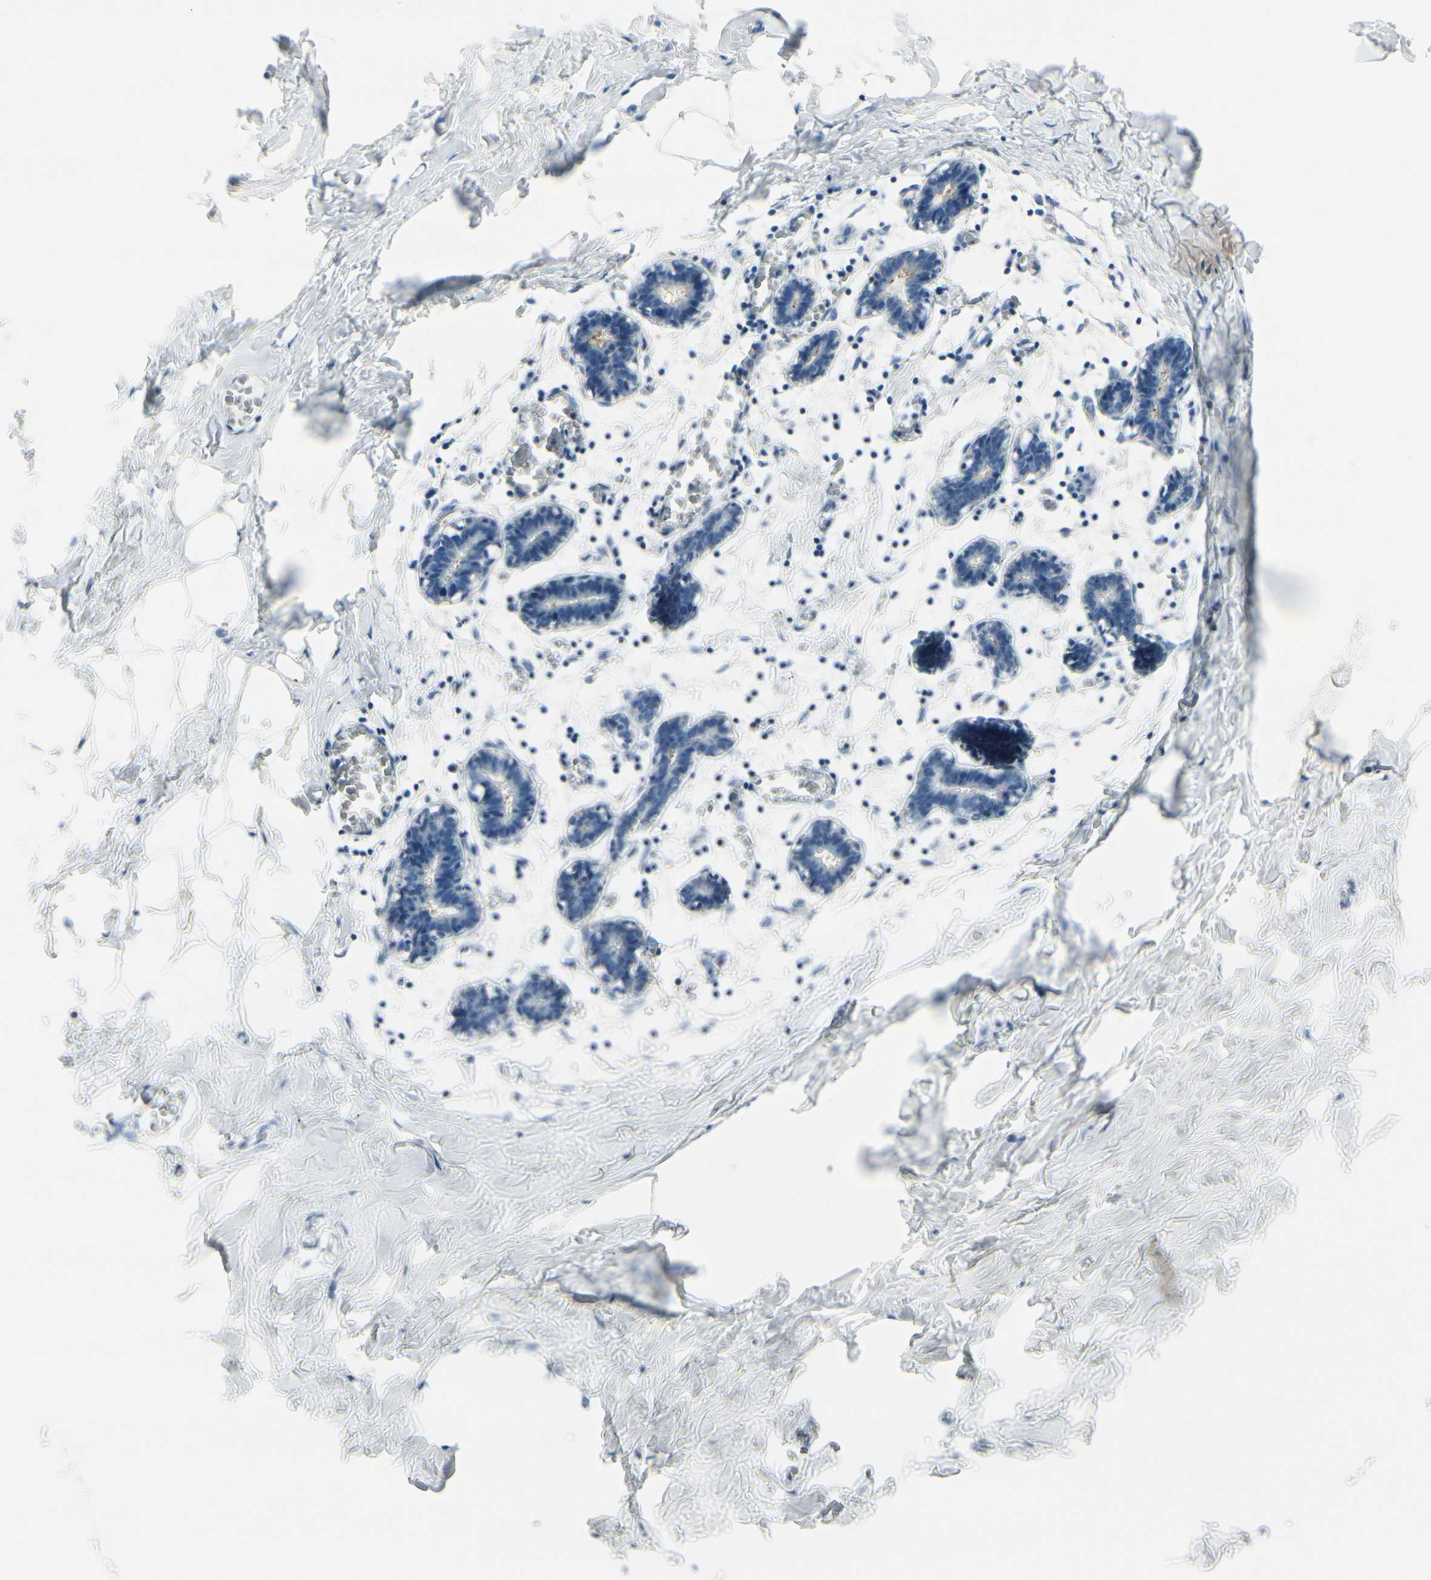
{"staining": {"intensity": "negative", "quantity": "none", "location": "none"}, "tissue": "breast", "cell_type": "Adipocytes", "image_type": "normal", "snomed": [{"axis": "morphology", "description": "Normal tissue, NOS"}, {"axis": "topography", "description": "Breast"}], "caption": "Immunohistochemistry photomicrograph of benign breast: breast stained with DAB (3,3'-diaminobenzidine) reveals no significant protein expression in adipocytes. The staining was performed using DAB to visualize the protein expression in brown, while the nuclei were stained in blue with hematoxylin (Magnification: 20x).", "gene": "CACNA2D1", "patient": {"sex": "female", "age": 27}}